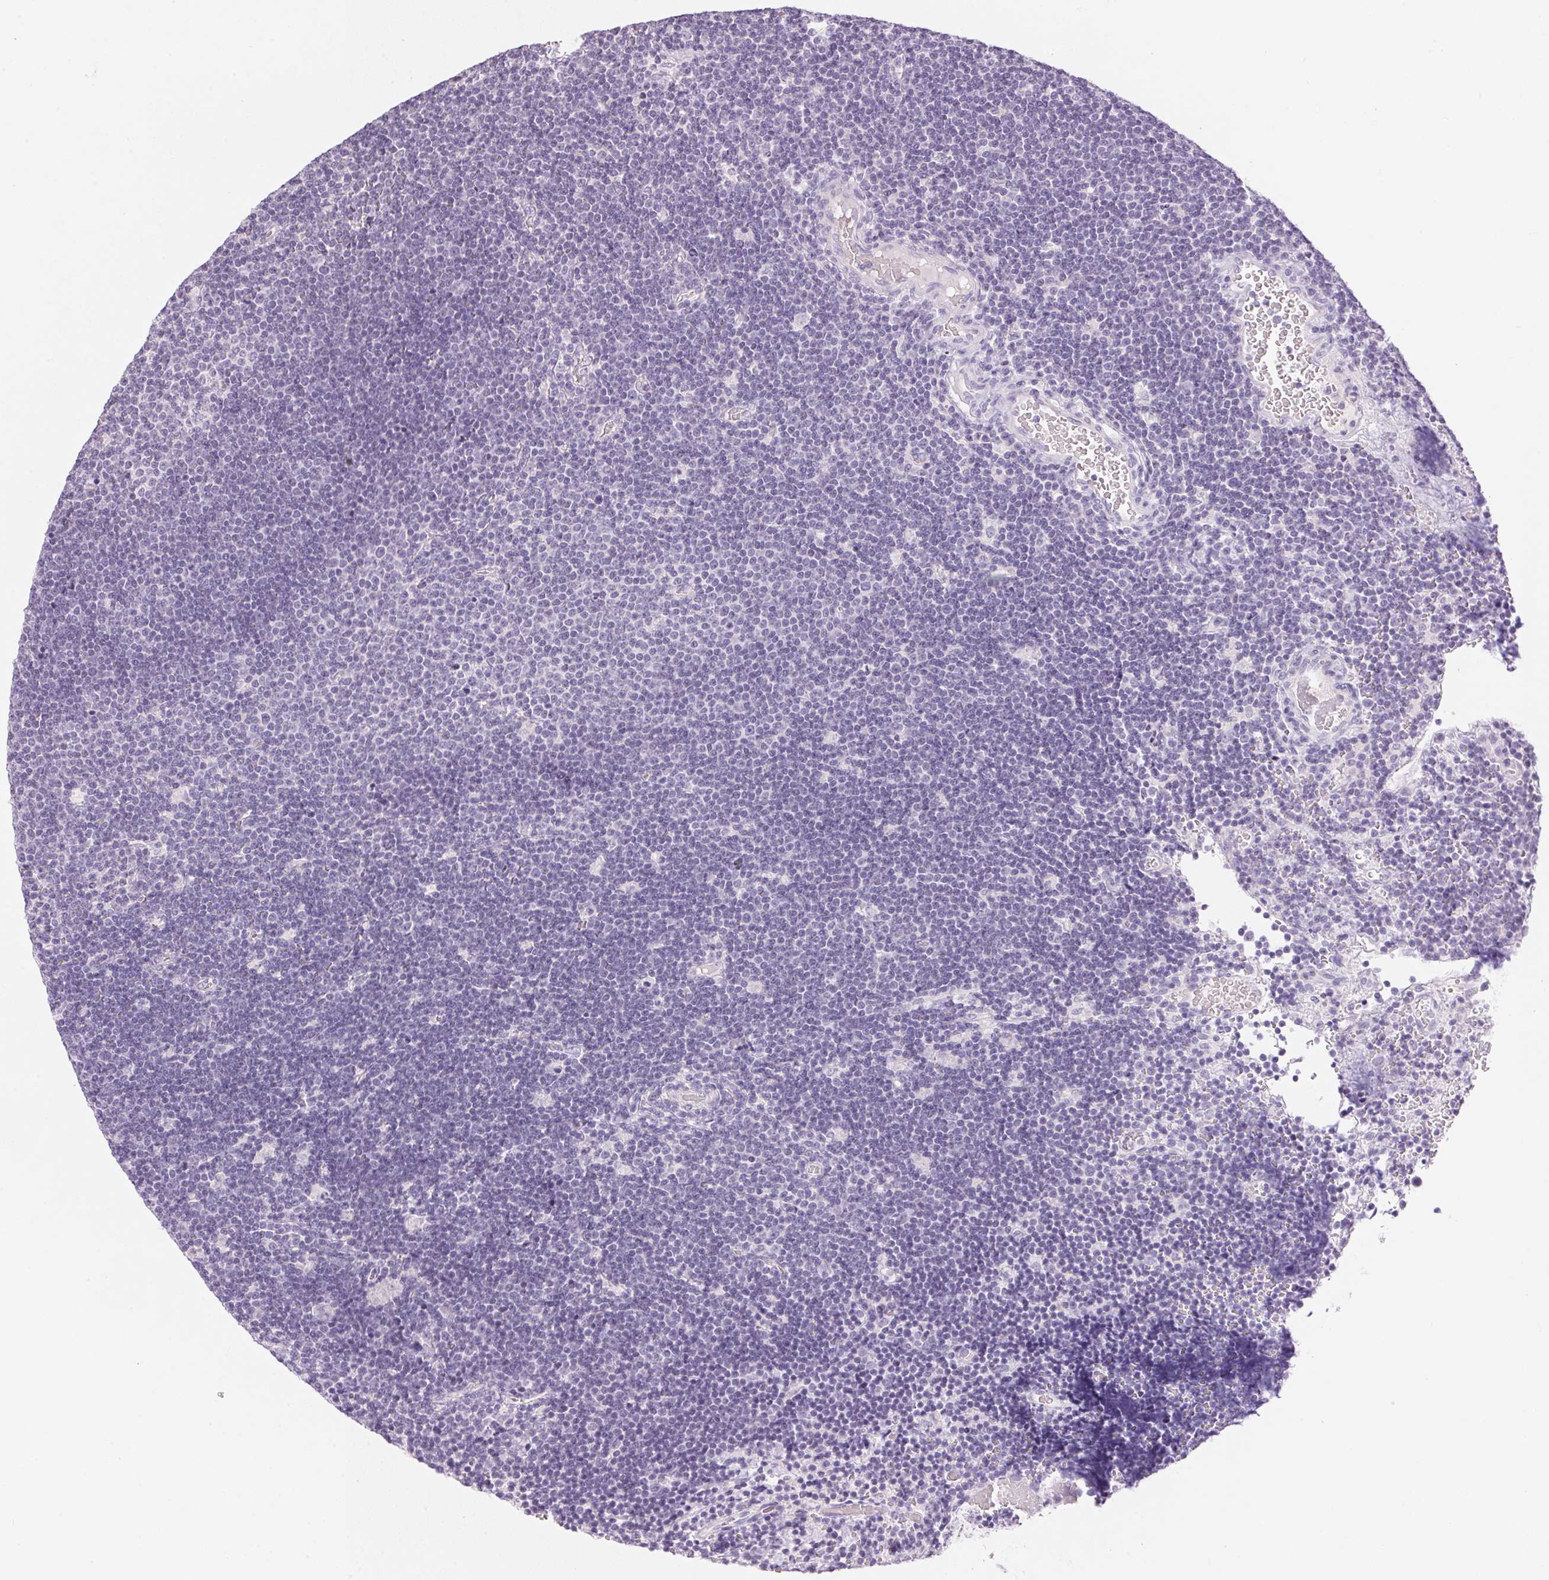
{"staining": {"intensity": "negative", "quantity": "none", "location": "none"}, "tissue": "lymphoma", "cell_type": "Tumor cells", "image_type": "cancer", "snomed": [{"axis": "morphology", "description": "Malignant lymphoma, non-Hodgkin's type, Low grade"}, {"axis": "topography", "description": "Brain"}], "caption": "Human lymphoma stained for a protein using immunohistochemistry exhibits no positivity in tumor cells.", "gene": "HSD17B2", "patient": {"sex": "female", "age": 66}}